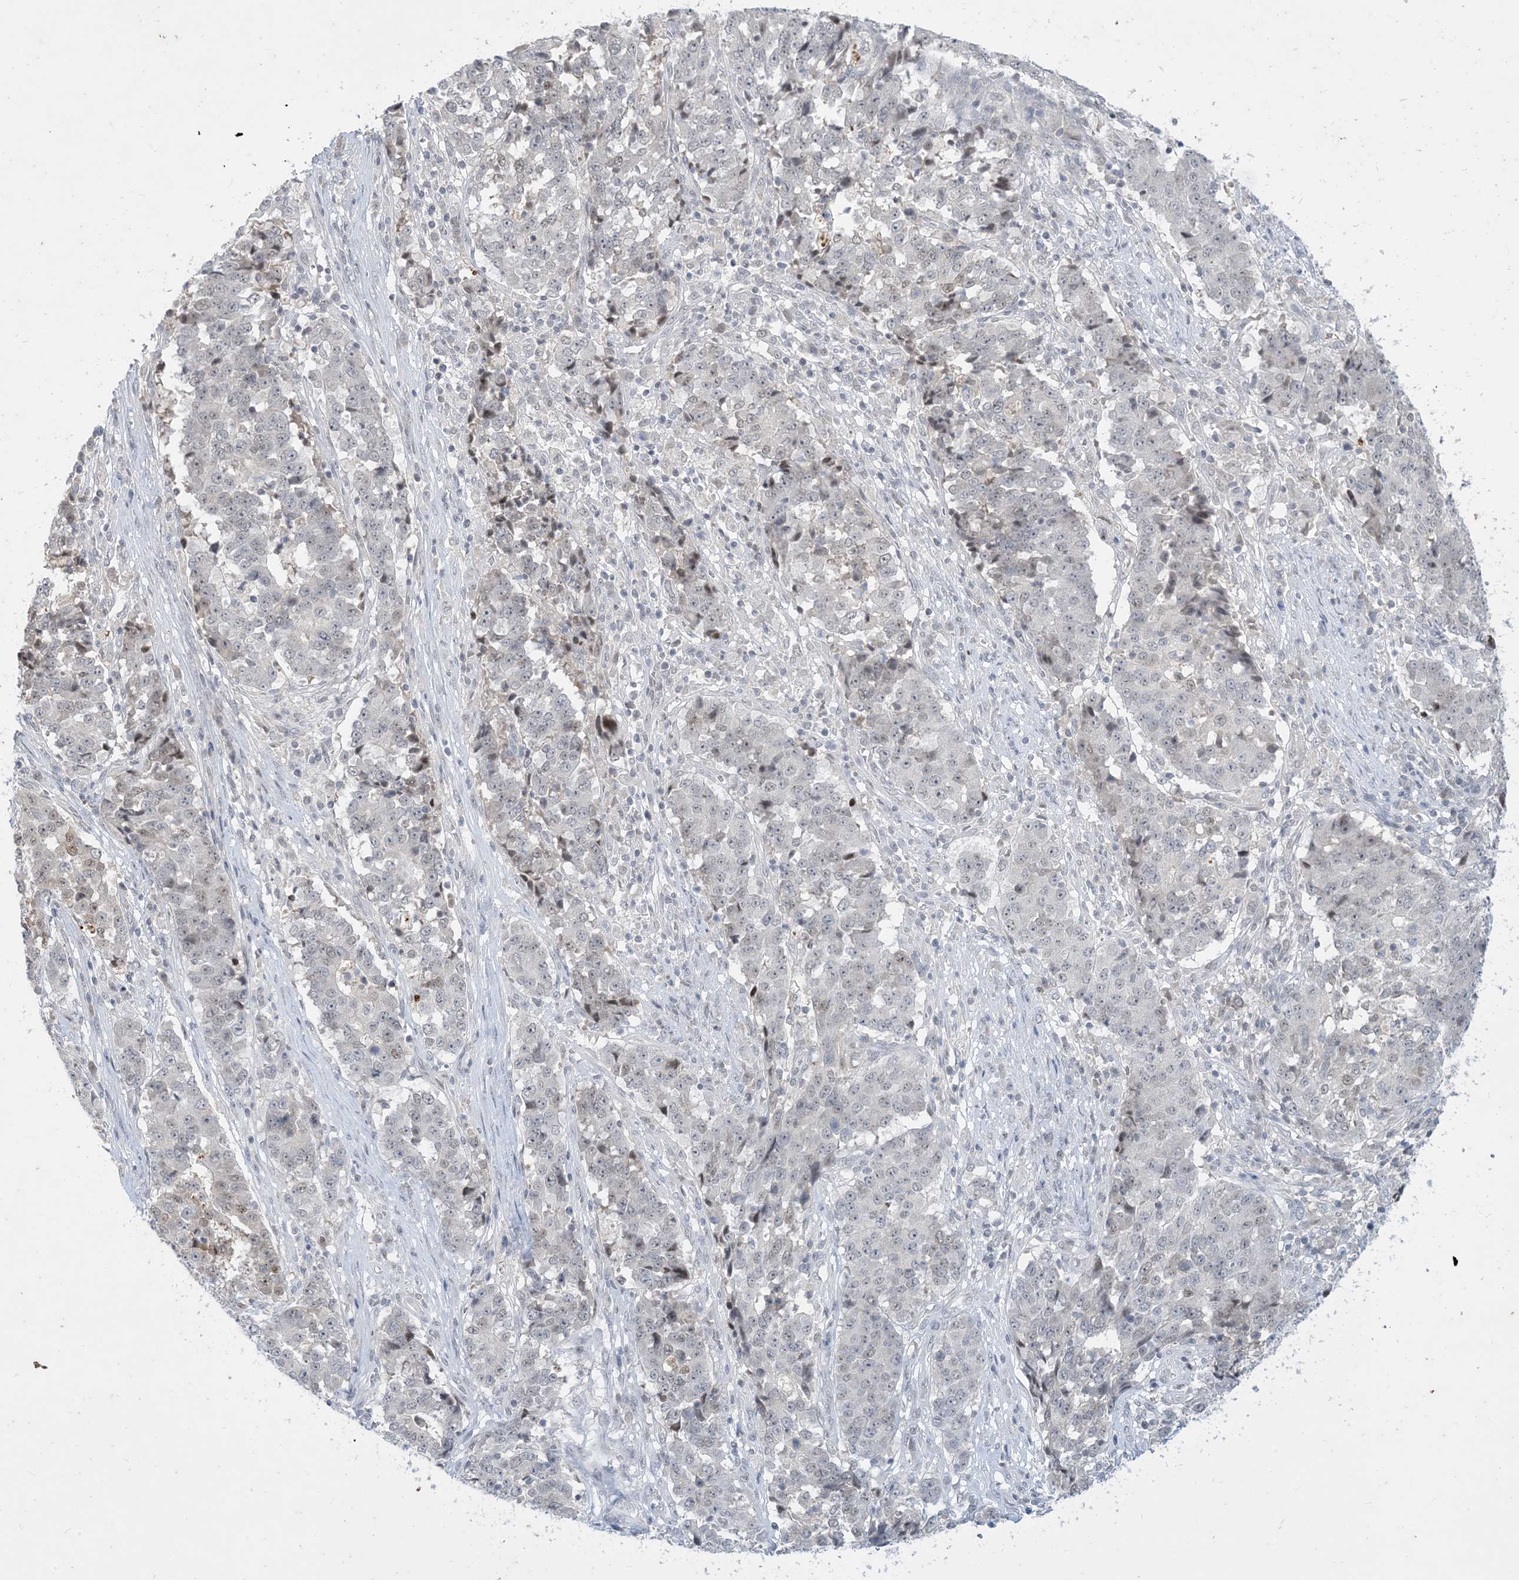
{"staining": {"intensity": "weak", "quantity": "<25%", "location": "nuclear"}, "tissue": "stomach cancer", "cell_type": "Tumor cells", "image_type": "cancer", "snomed": [{"axis": "morphology", "description": "Adenocarcinoma, NOS"}, {"axis": "topography", "description": "Stomach"}], "caption": "High magnification brightfield microscopy of stomach cancer (adenocarcinoma) stained with DAB (brown) and counterstained with hematoxylin (blue): tumor cells show no significant positivity.", "gene": "ZNF674", "patient": {"sex": "male", "age": 59}}